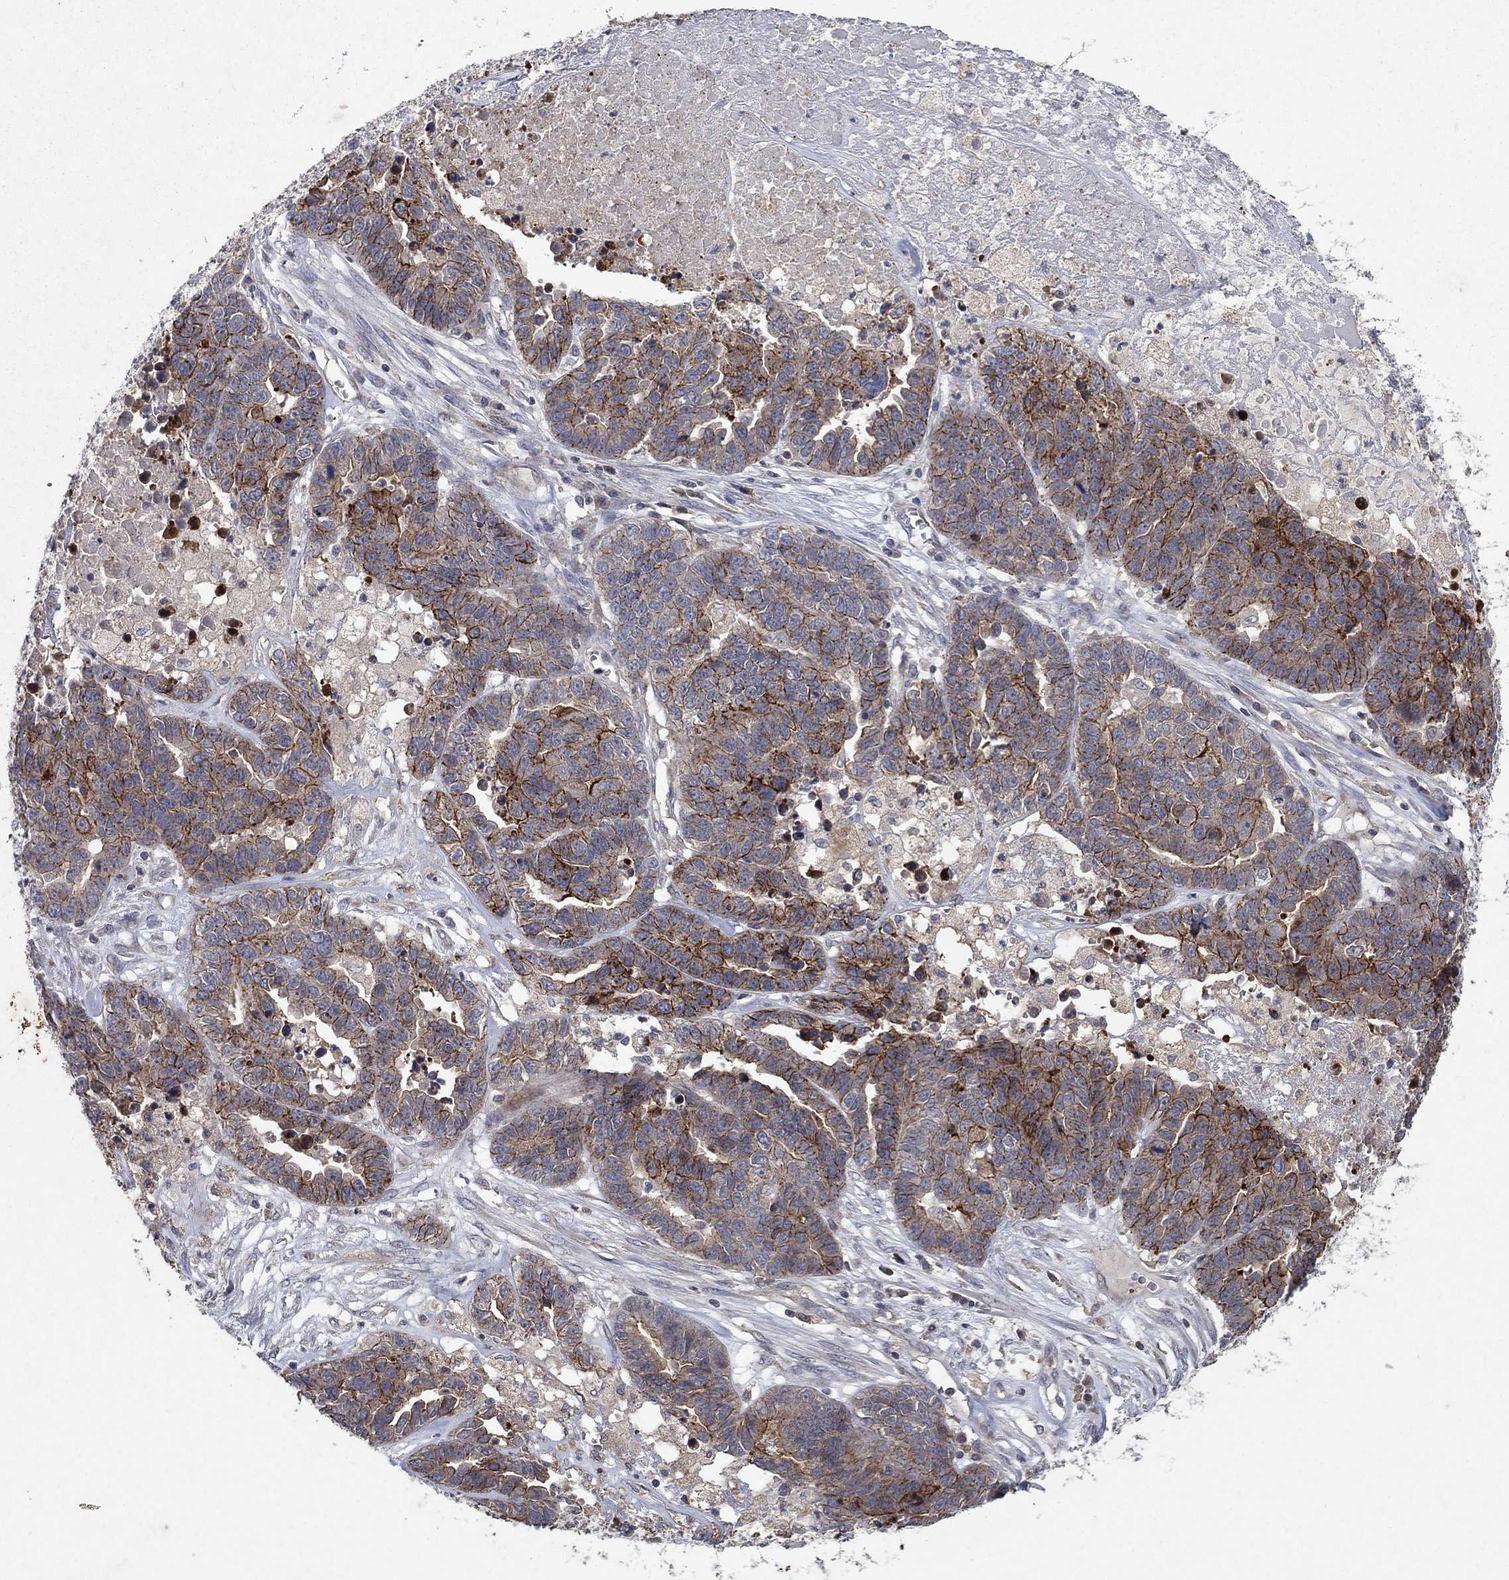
{"staining": {"intensity": "strong", "quantity": "25%-75%", "location": "cytoplasmic/membranous"}, "tissue": "ovarian cancer", "cell_type": "Tumor cells", "image_type": "cancer", "snomed": [{"axis": "morphology", "description": "Cystadenocarcinoma, serous, NOS"}, {"axis": "topography", "description": "Ovary"}], "caption": "Strong cytoplasmic/membranous positivity for a protein is appreciated in about 25%-75% of tumor cells of ovarian serous cystadenocarcinoma using immunohistochemistry.", "gene": "FRG1", "patient": {"sex": "female", "age": 87}}